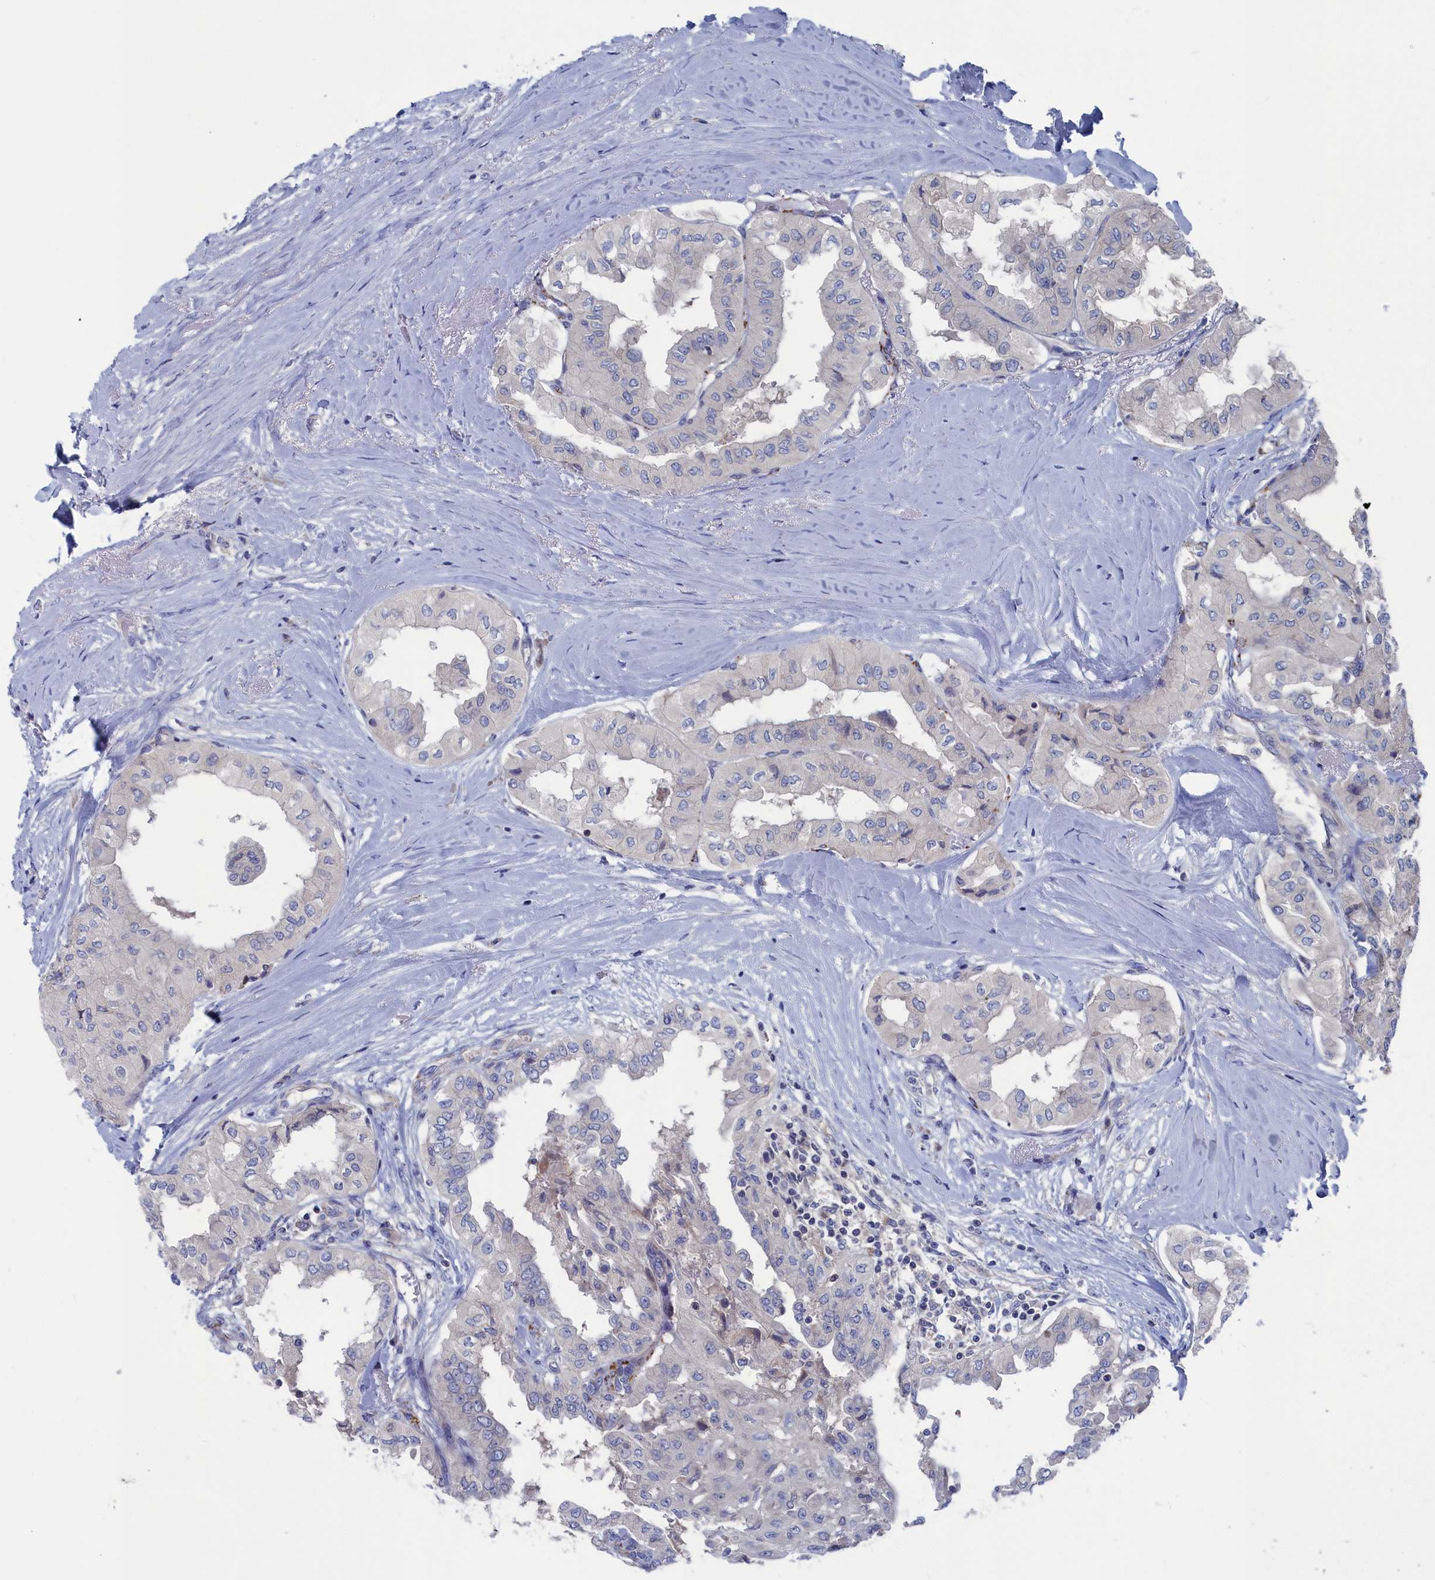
{"staining": {"intensity": "negative", "quantity": "none", "location": "none"}, "tissue": "thyroid cancer", "cell_type": "Tumor cells", "image_type": "cancer", "snomed": [{"axis": "morphology", "description": "Papillary adenocarcinoma, NOS"}, {"axis": "topography", "description": "Thyroid gland"}], "caption": "A histopathology image of thyroid cancer stained for a protein exhibits no brown staining in tumor cells.", "gene": "CEND1", "patient": {"sex": "female", "age": 59}}